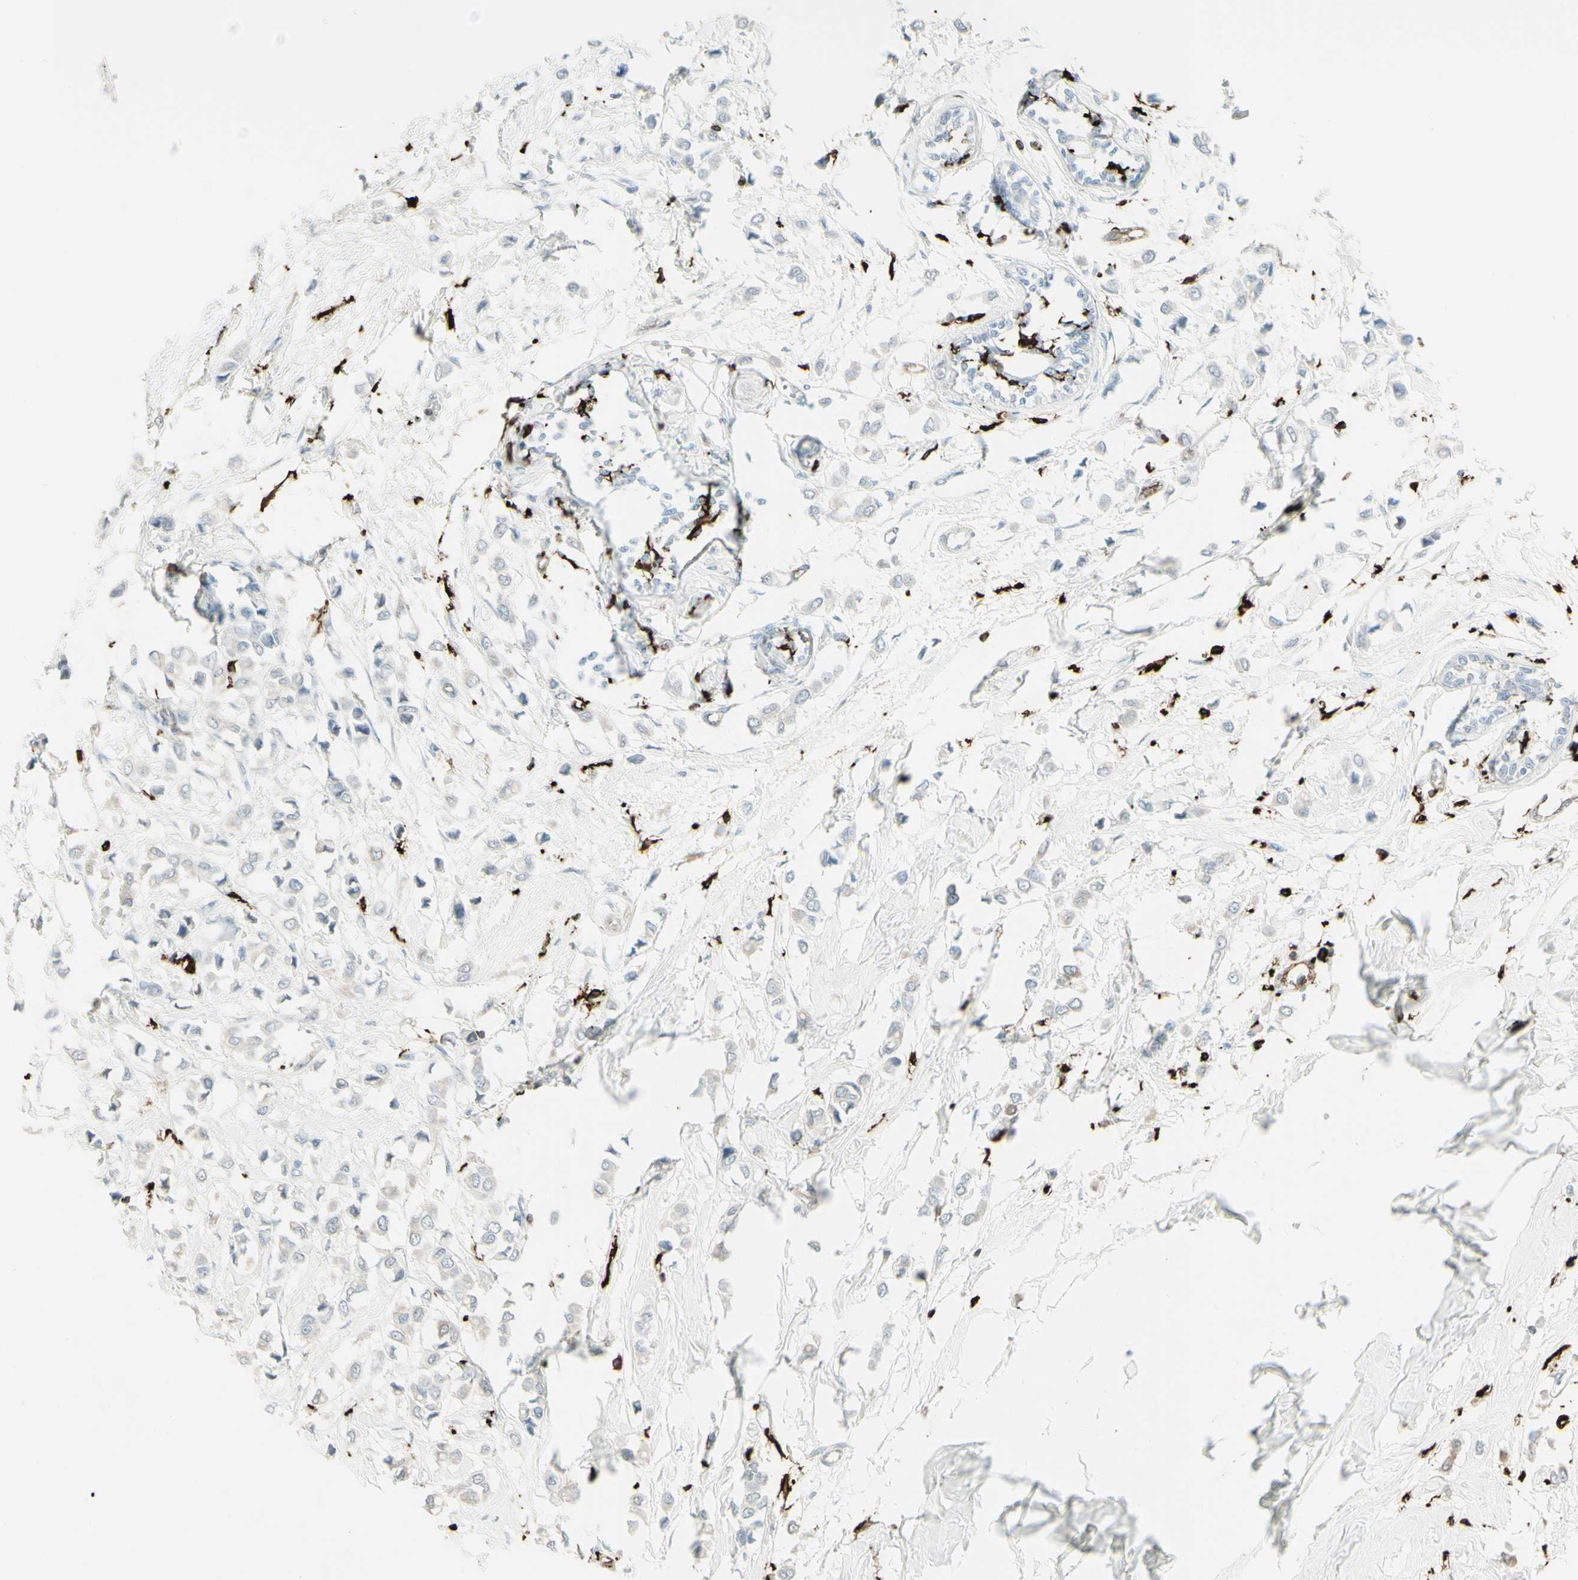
{"staining": {"intensity": "negative", "quantity": "none", "location": "none"}, "tissue": "breast cancer", "cell_type": "Tumor cells", "image_type": "cancer", "snomed": [{"axis": "morphology", "description": "Lobular carcinoma"}, {"axis": "topography", "description": "Breast"}], "caption": "DAB (3,3'-diaminobenzidine) immunohistochemical staining of breast cancer (lobular carcinoma) exhibits no significant staining in tumor cells. (Immunohistochemistry, brightfield microscopy, high magnification).", "gene": "HLA-DPB1", "patient": {"sex": "female", "age": 51}}